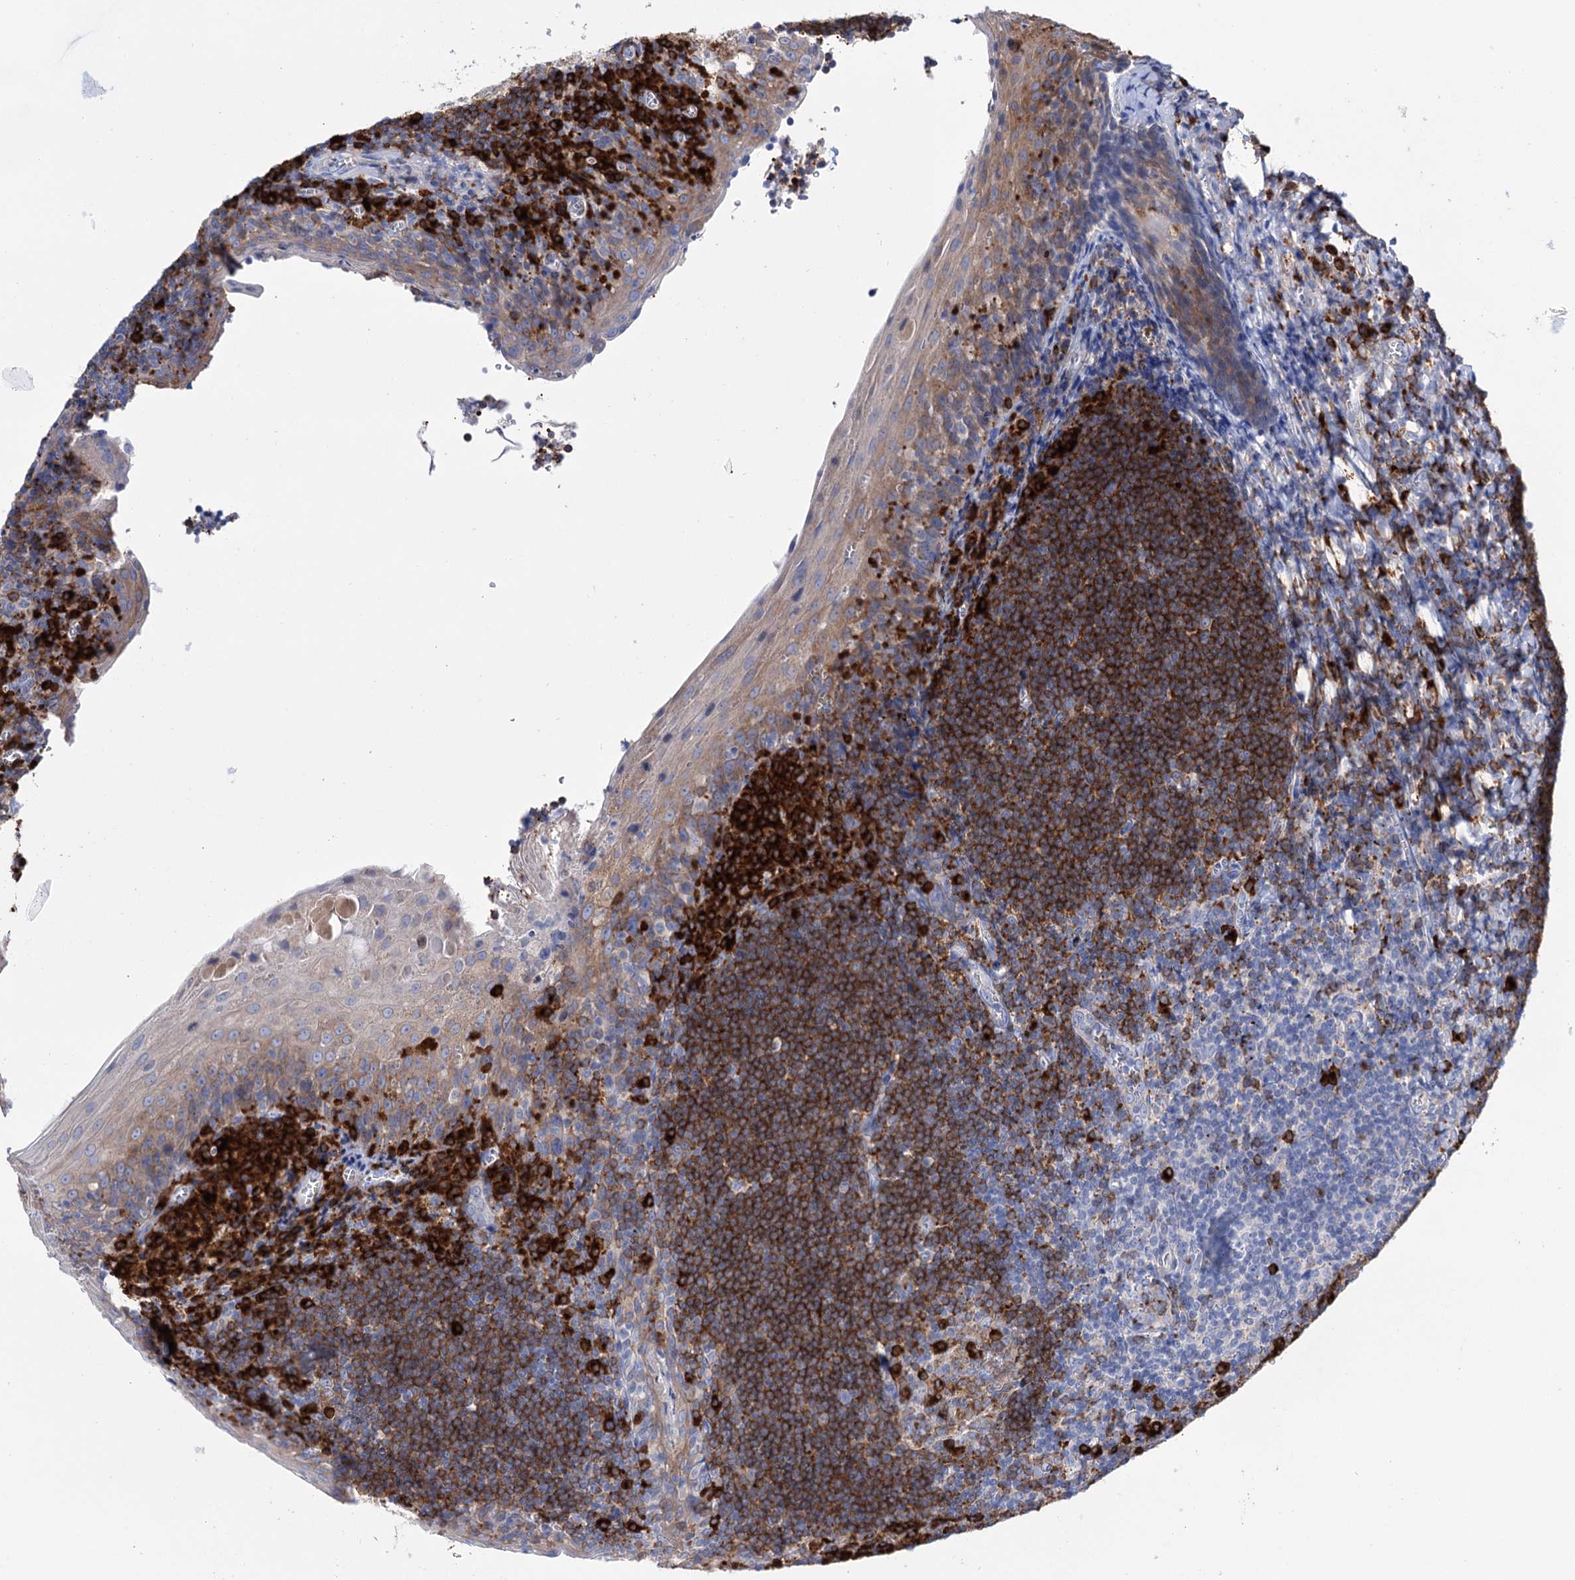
{"staining": {"intensity": "moderate", "quantity": ">75%", "location": "cytoplasmic/membranous"}, "tissue": "tonsil", "cell_type": "Germinal center cells", "image_type": "normal", "snomed": [{"axis": "morphology", "description": "Normal tissue, NOS"}, {"axis": "topography", "description": "Tonsil"}], "caption": "Germinal center cells demonstrate moderate cytoplasmic/membranous positivity in approximately >75% of cells in unremarkable tonsil.", "gene": "BBS4", "patient": {"sex": "male", "age": 27}}